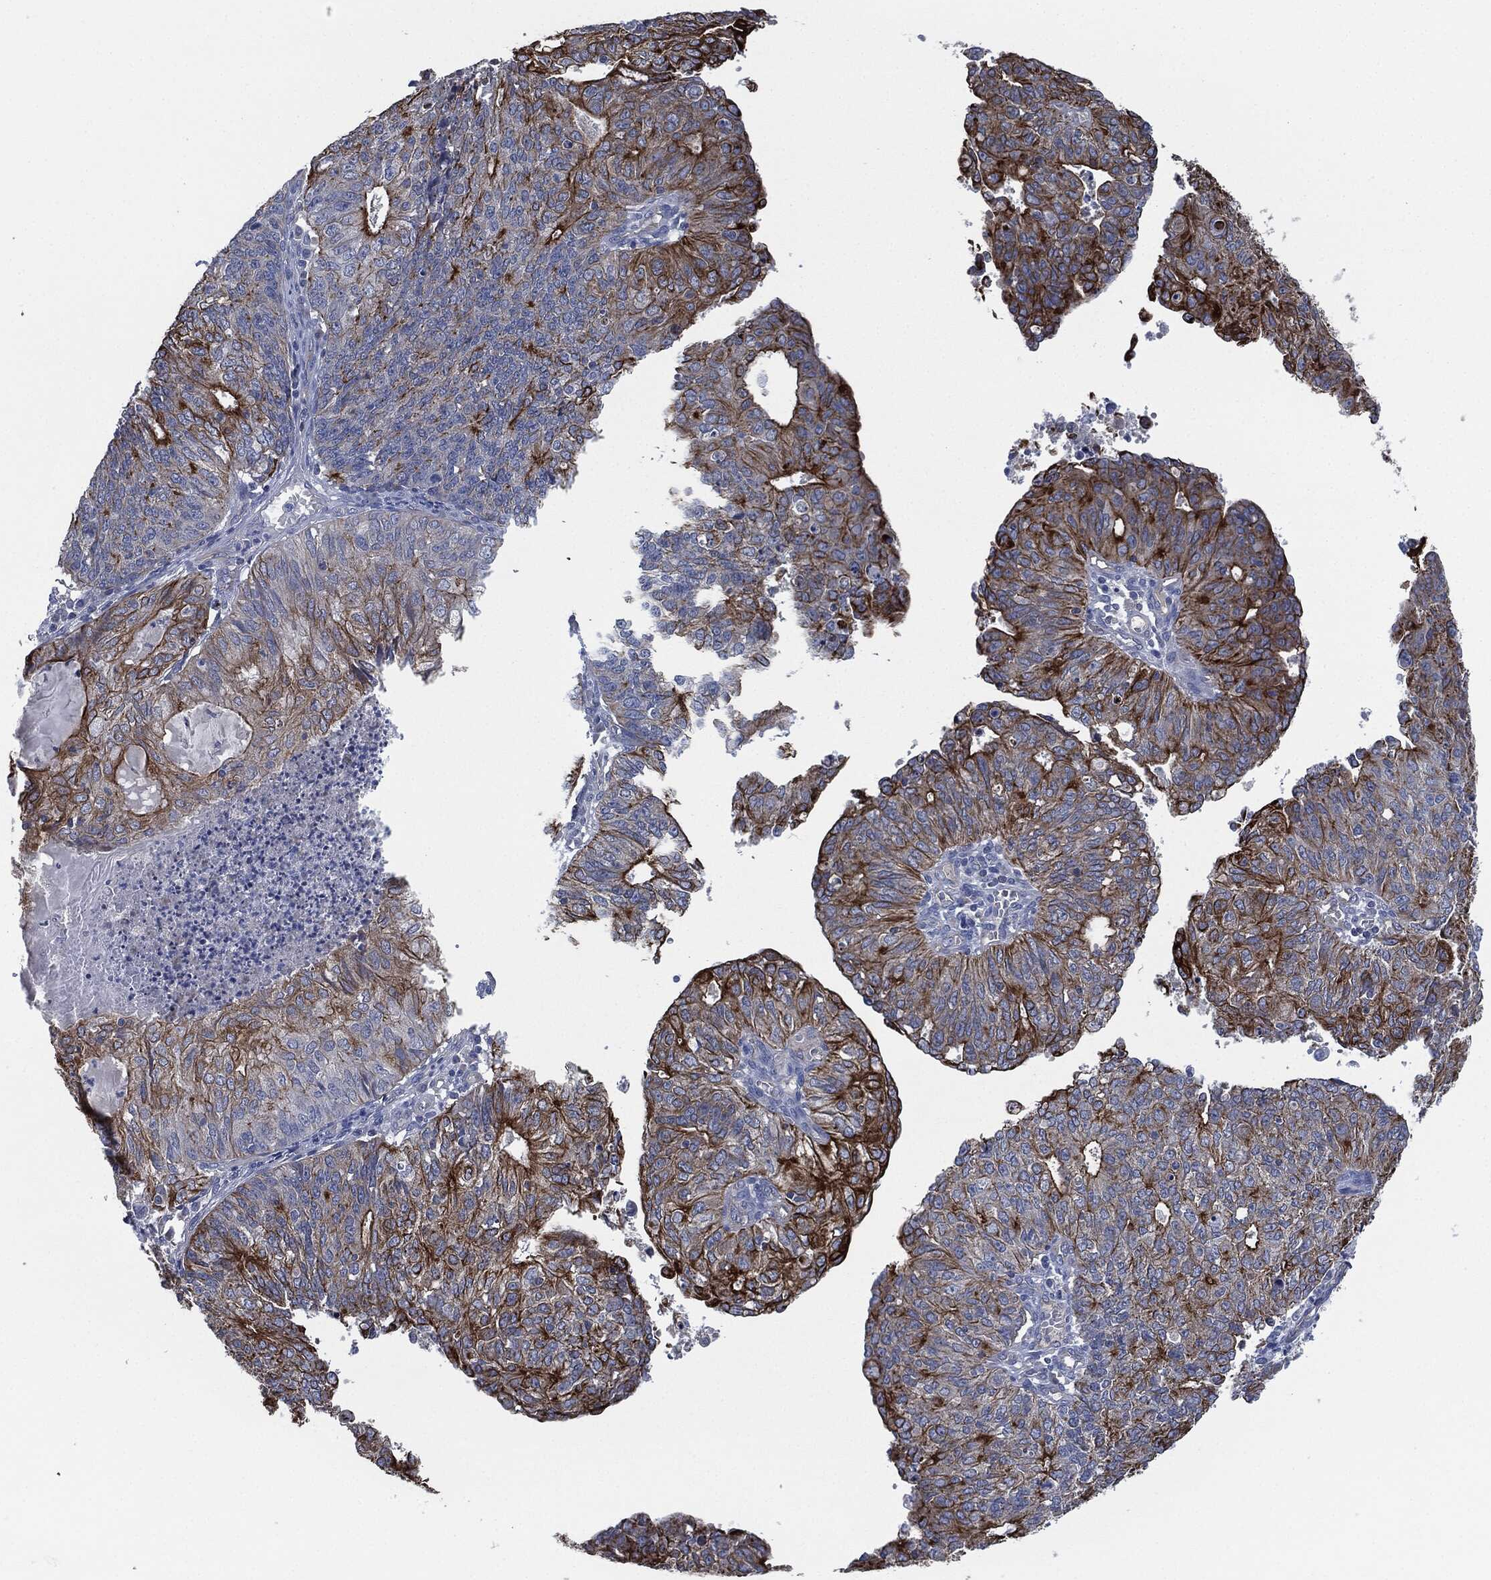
{"staining": {"intensity": "strong", "quantity": "25%-75%", "location": "cytoplasmic/membranous"}, "tissue": "endometrial cancer", "cell_type": "Tumor cells", "image_type": "cancer", "snomed": [{"axis": "morphology", "description": "Adenocarcinoma, NOS"}, {"axis": "topography", "description": "Endometrium"}], "caption": "Strong cytoplasmic/membranous expression is seen in approximately 25%-75% of tumor cells in endometrial cancer (adenocarcinoma). (Brightfield microscopy of DAB IHC at high magnification).", "gene": "SHROOM2", "patient": {"sex": "female", "age": 82}}